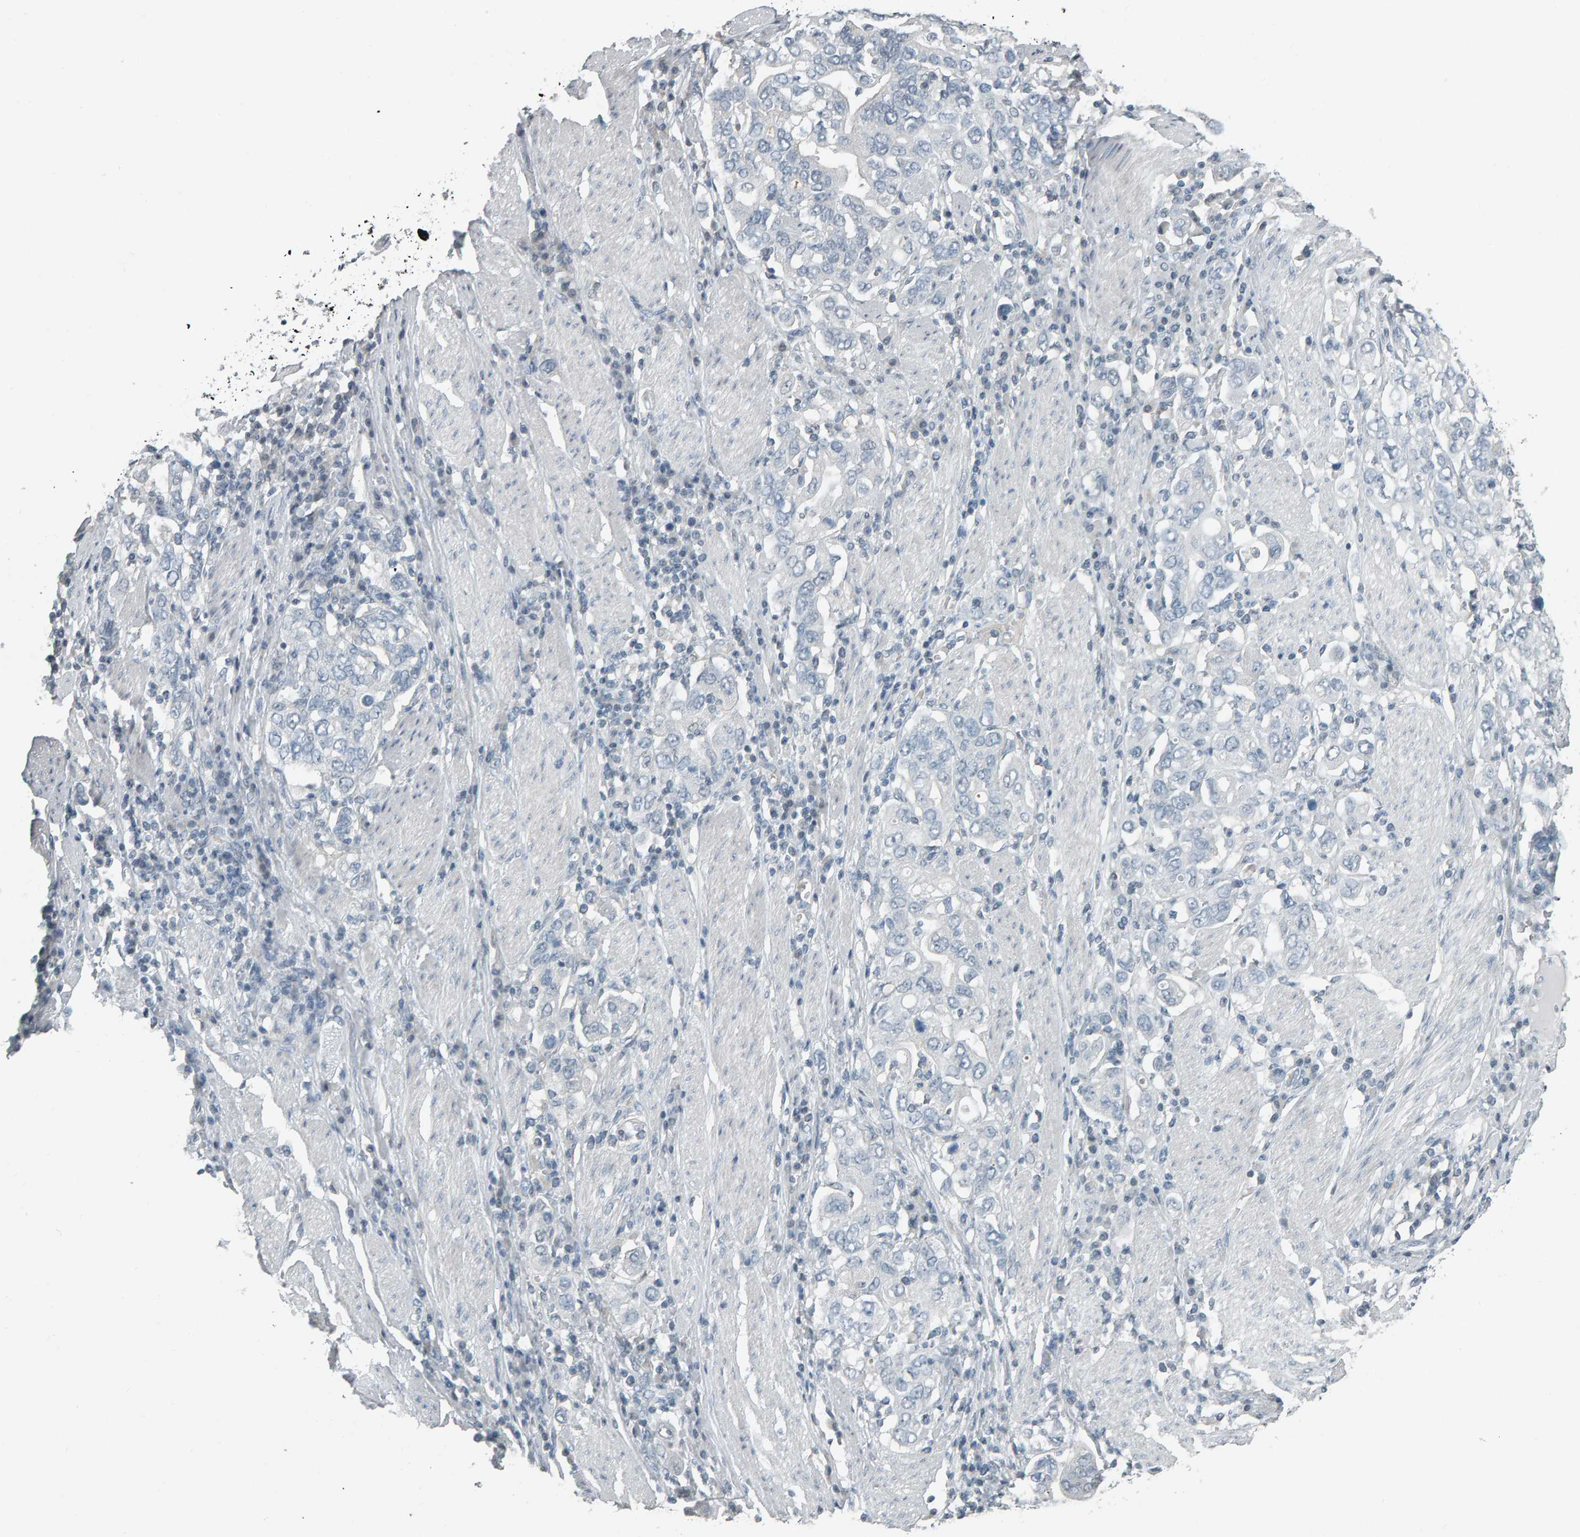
{"staining": {"intensity": "negative", "quantity": "none", "location": "none"}, "tissue": "stomach cancer", "cell_type": "Tumor cells", "image_type": "cancer", "snomed": [{"axis": "morphology", "description": "Adenocarcinoma, NOS"}, {"axis": "topography", "description": "Stomach, upper"}], "caption": "Human adenocarcinoma (stomach) stained for a protein using immunohistochemistry (IHC) shows no positivity in tumor cells.", "gene": "PYY", "patient": {"sex": "male", "age": 62}}